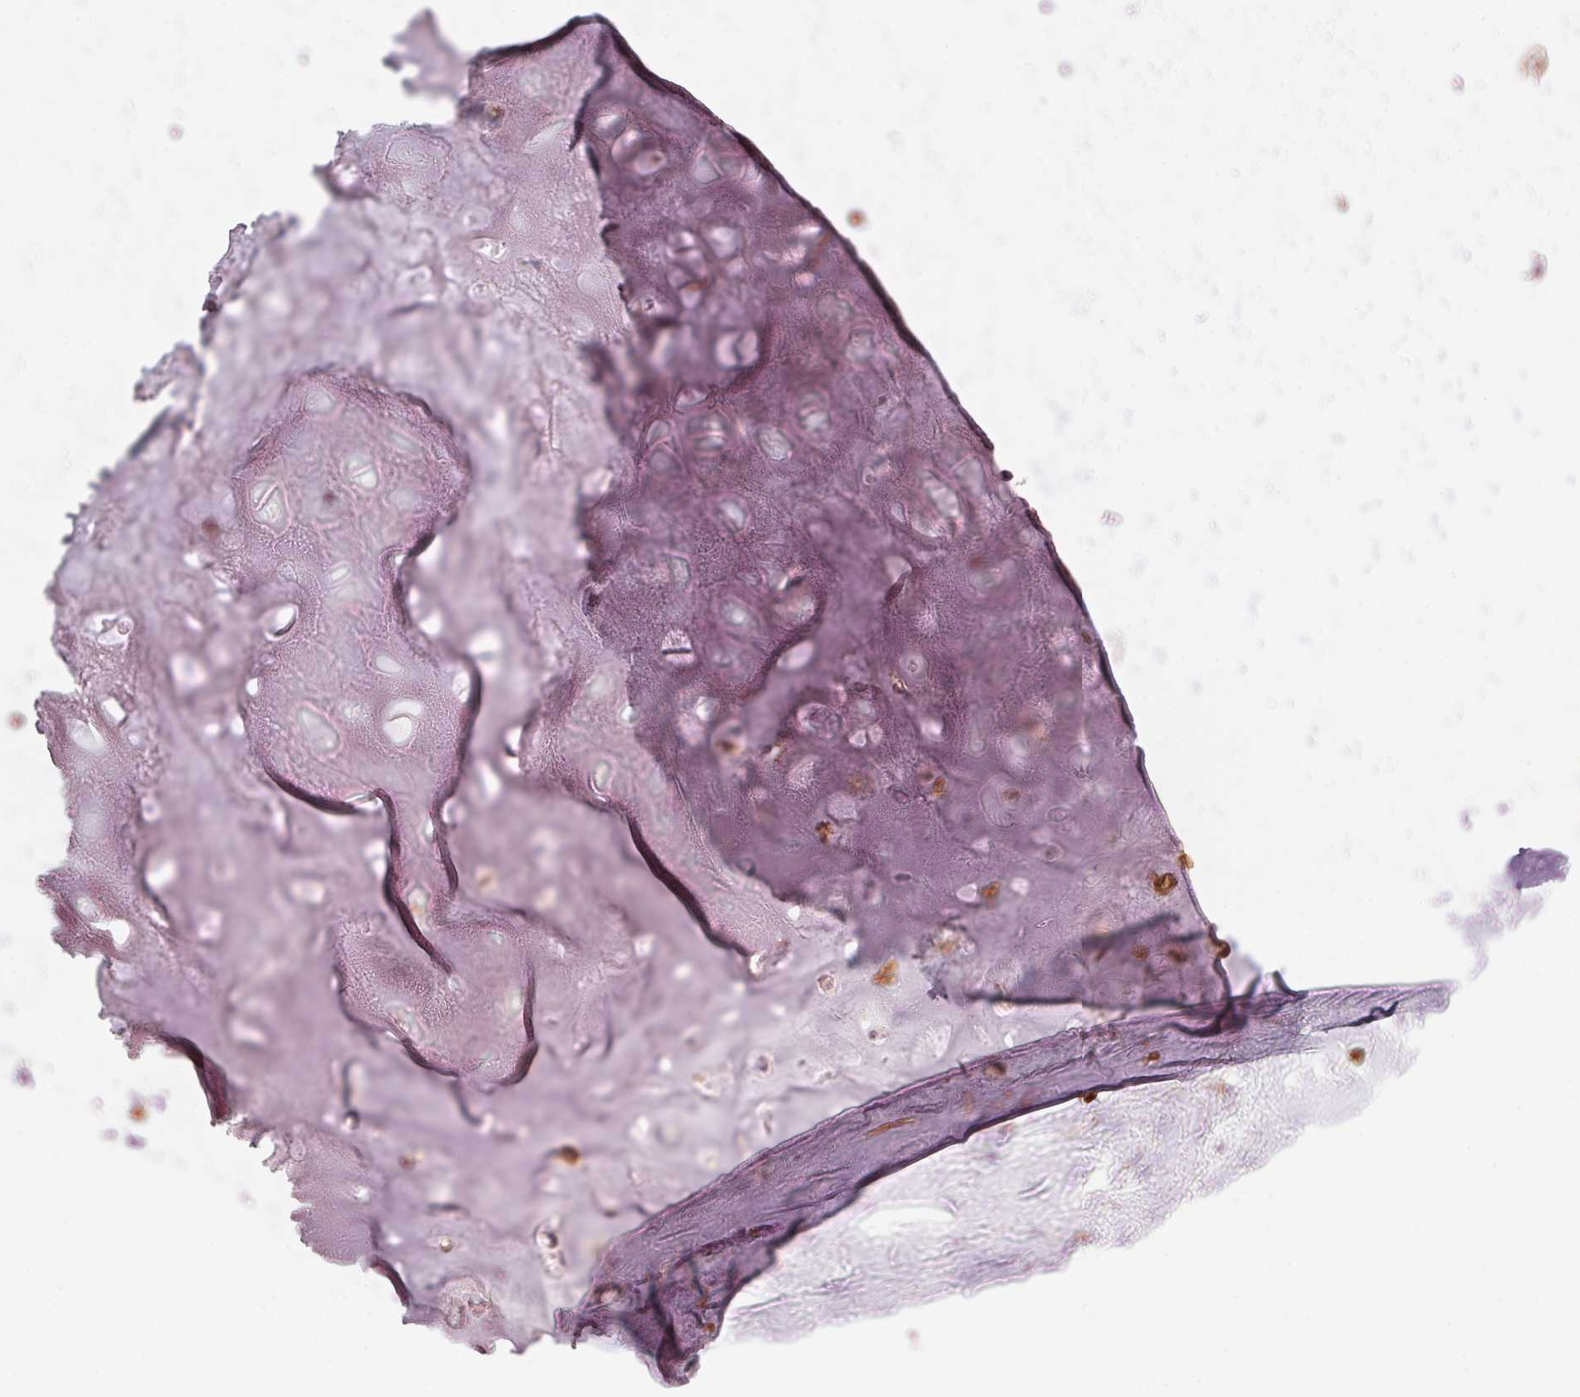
{"staining": {"intensity": "weak", "quantity": "<25%", "location": "cytoplasmic/membranous"}, "tissue": "adipose tissue", "cell_type": "Adipocytes", "image_type": "normal", "snomed": [{"axis": "morphology", "description": "Normal tissue, NOS"}, {"axis": "topography", "description": "Cartilage tissue"}], "caption": "A high-resolution micrograph shows immunohistochemistry (IHC) staining of unremarkable adipose tissue, which reveals no significant positivity in adipocytes. (Brightfield microscopy of DAB immunohistochemistry (IHC) at high magnification).", "gene": "CLPS", "patient": {"sex": "male", "age": 57}}